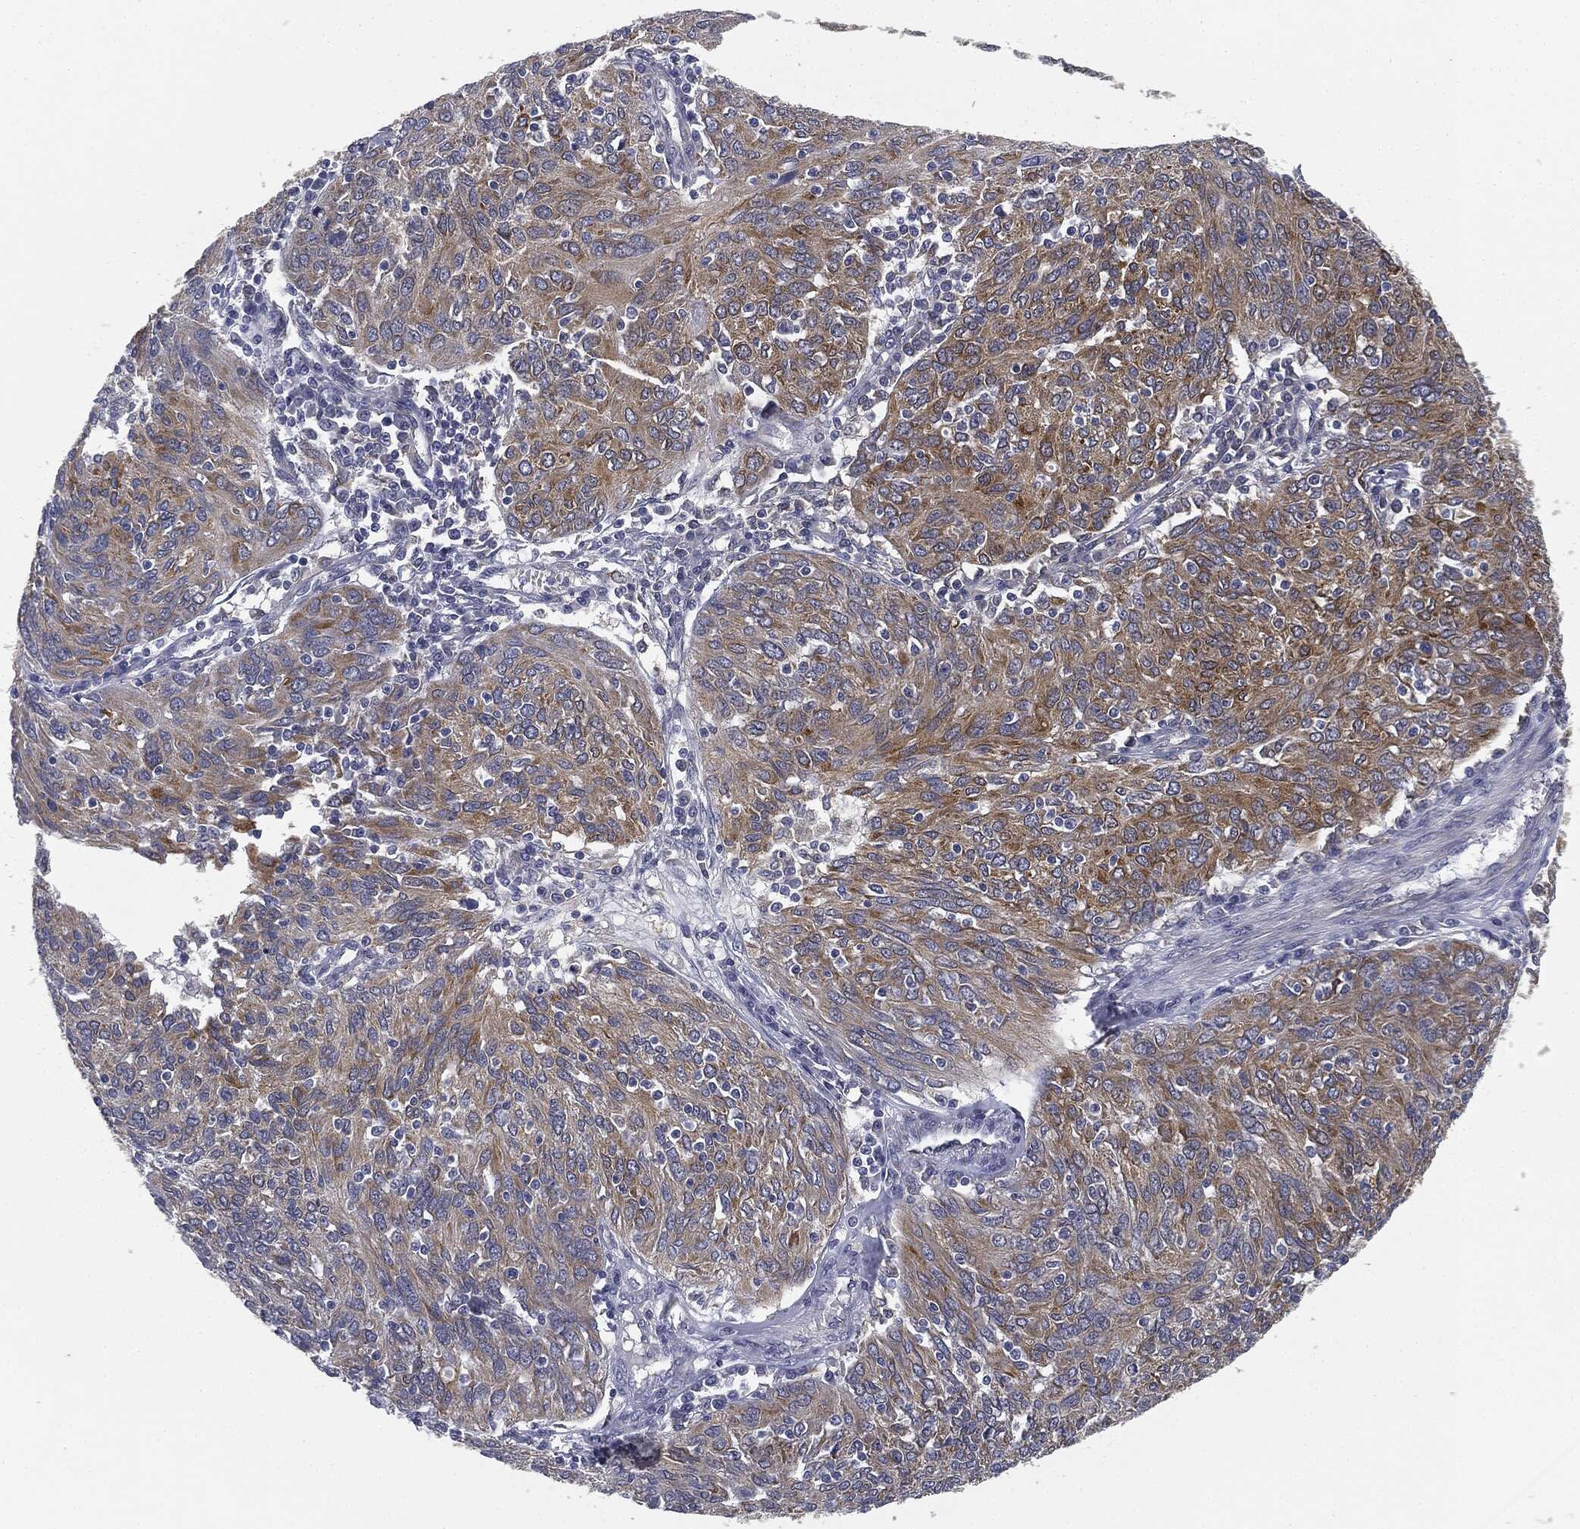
{"staining": {"intensity": "moderate", "quantity": "25%-75%", "location": "cytoplasmic/membranous"}, "tissue": "ovarian cancer", "cell_type": "Tumor cells", "image_type": "cancer", "snomed": [{"axis": "morphology", "description": "Carcinoma, endometroid"}, {"axis": "topography", "description": "Ovary"}], "caption": "Ovarian cancer was stained to show a protein in brown. There is medium levels of moderate cytoplasmic/membranous positivity in approximately 25%-75% of tumor cells. (DAB (3,3'-diaminobenzidine) = brown stain, brightfield microscopy at high magnification).", "gene": "MIER2", "patient": {"sex": "female", "age": 50}}